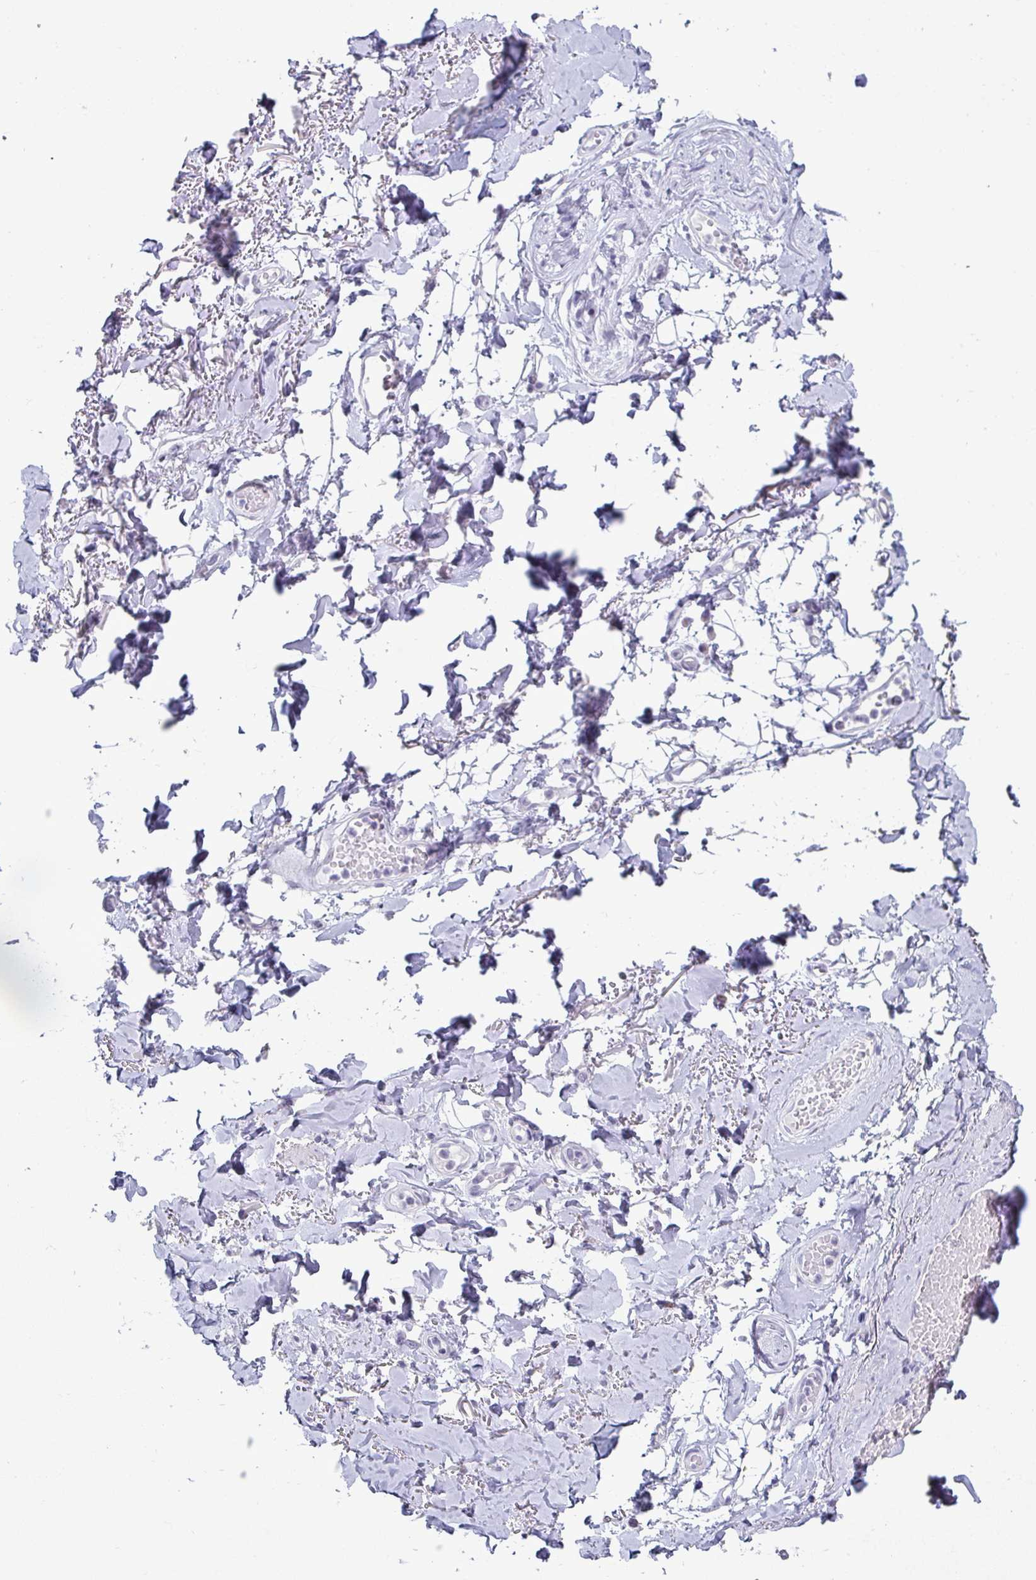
{"staining": {"intensity": "negative", "quantity": "none", "location": "none"}, "tissue": "adipose tissue", "cell_type": "Adipocytes", "image_type": "normal", "snomed": [{"axis": "morphology", "description": "Normal tissue, NOS"}, {"axis": "topography", "description": "Anal"}, {"axis": "topography", "description": "Peripheral nerve tissue"}], "caption": "IHC of normal adipose tissue reveals no expression in adipocytes. (Brightfield microscopy of DAB (3,3'-diaminobenzidine) immunohistochemistry (IHC) at high magnification).", "gene": "VSIG10L", "patient": {"sex": "male", "age": 78}}